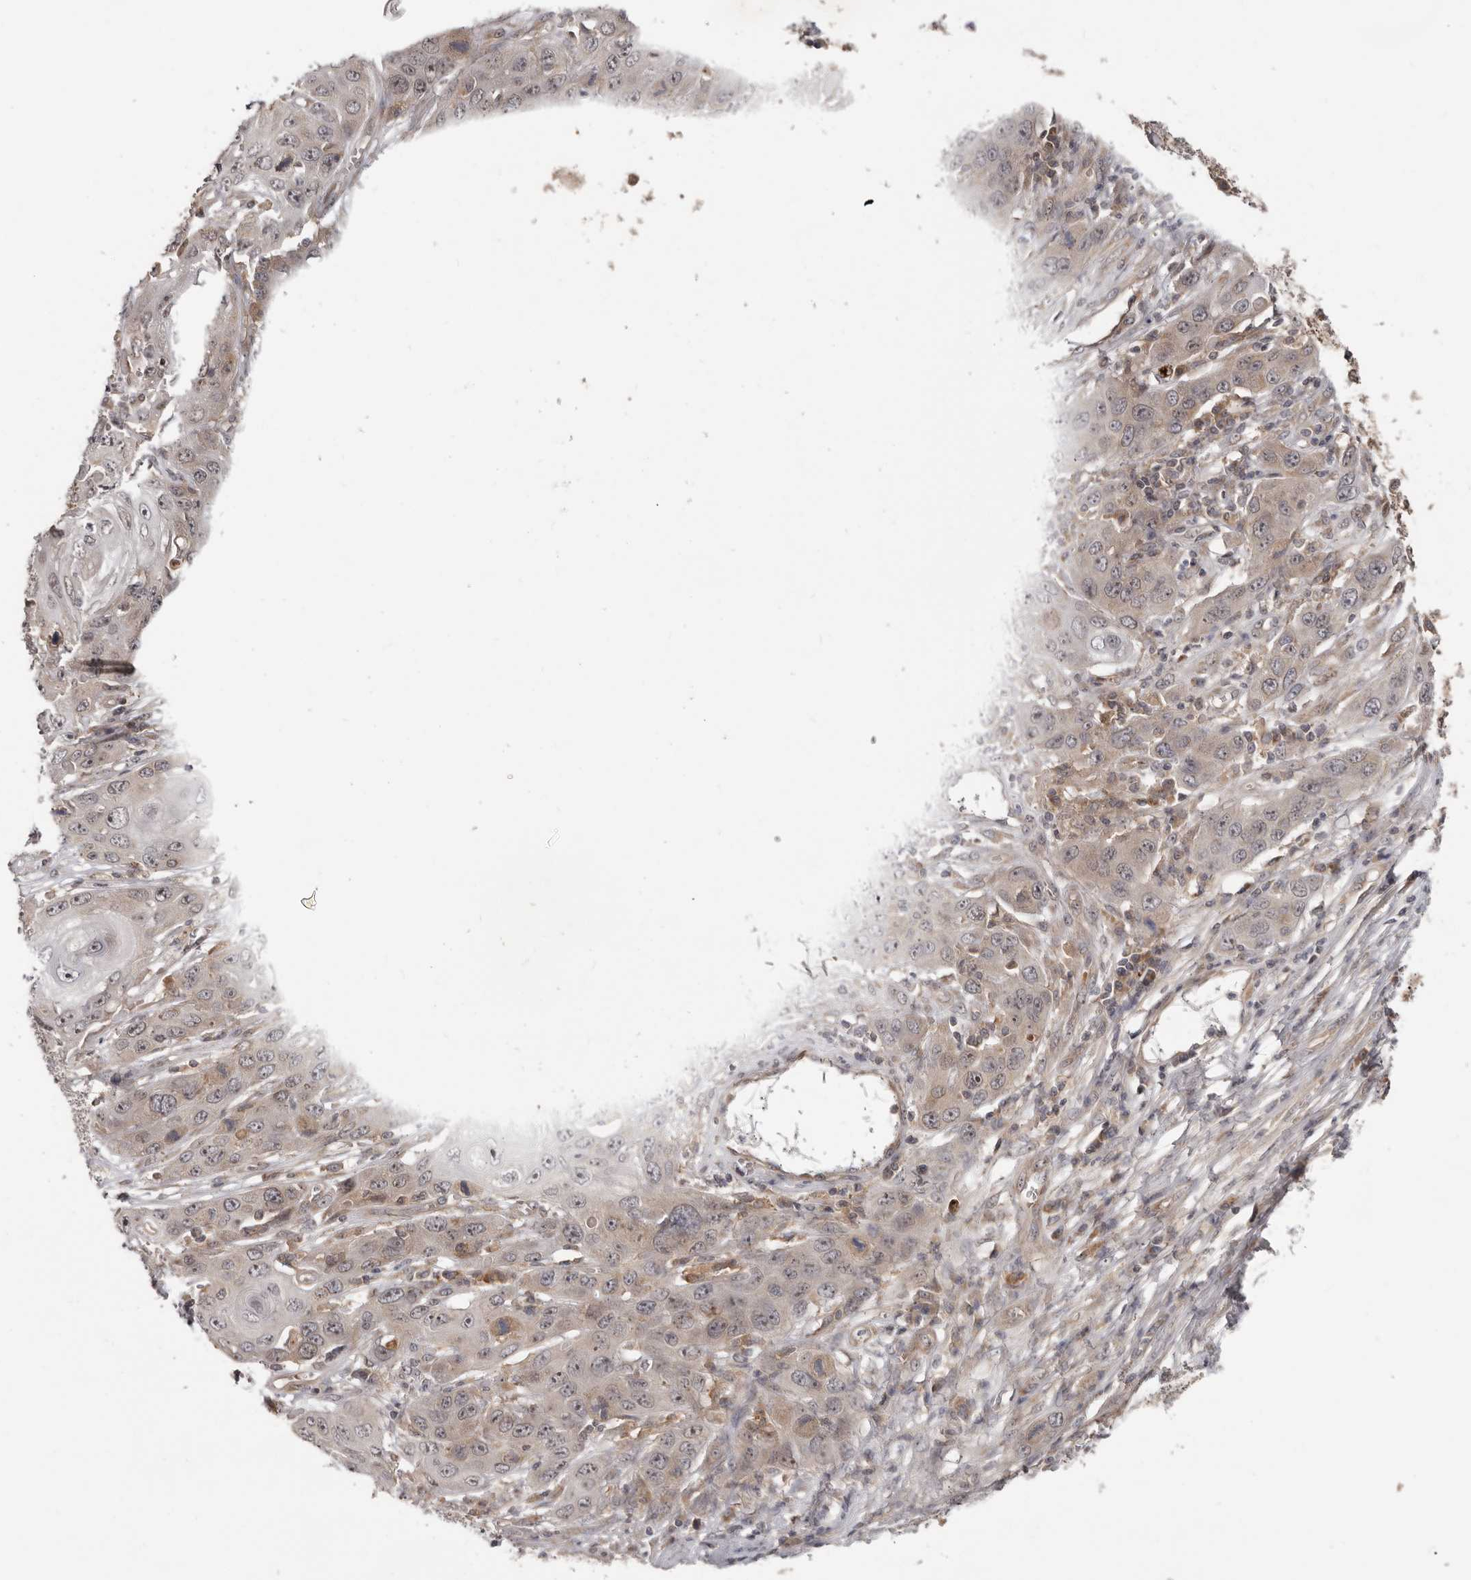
{"staining": {"intensity": "weak", "quantity": "25%-75%", "location": "cytoplasmic/membranous"}, "tissue": "skin cancer", "cell_type": "Tumor cells", "image_type": "cancer", "snomed": [{"axis": "morphology", "description": "Squamous cell carcinoma, NOS"}, {"axis": "topography", "description": "Skin"}], "caption": "Immunohistochemical staining of human skin cancer (squamous cell carcinoma) reveals low levels of weak cytoplasmic/membranous staining in about 25%-75% of tumor cells.", "gene": "BAD", "patient": {"sex": "male", "age": 55}}